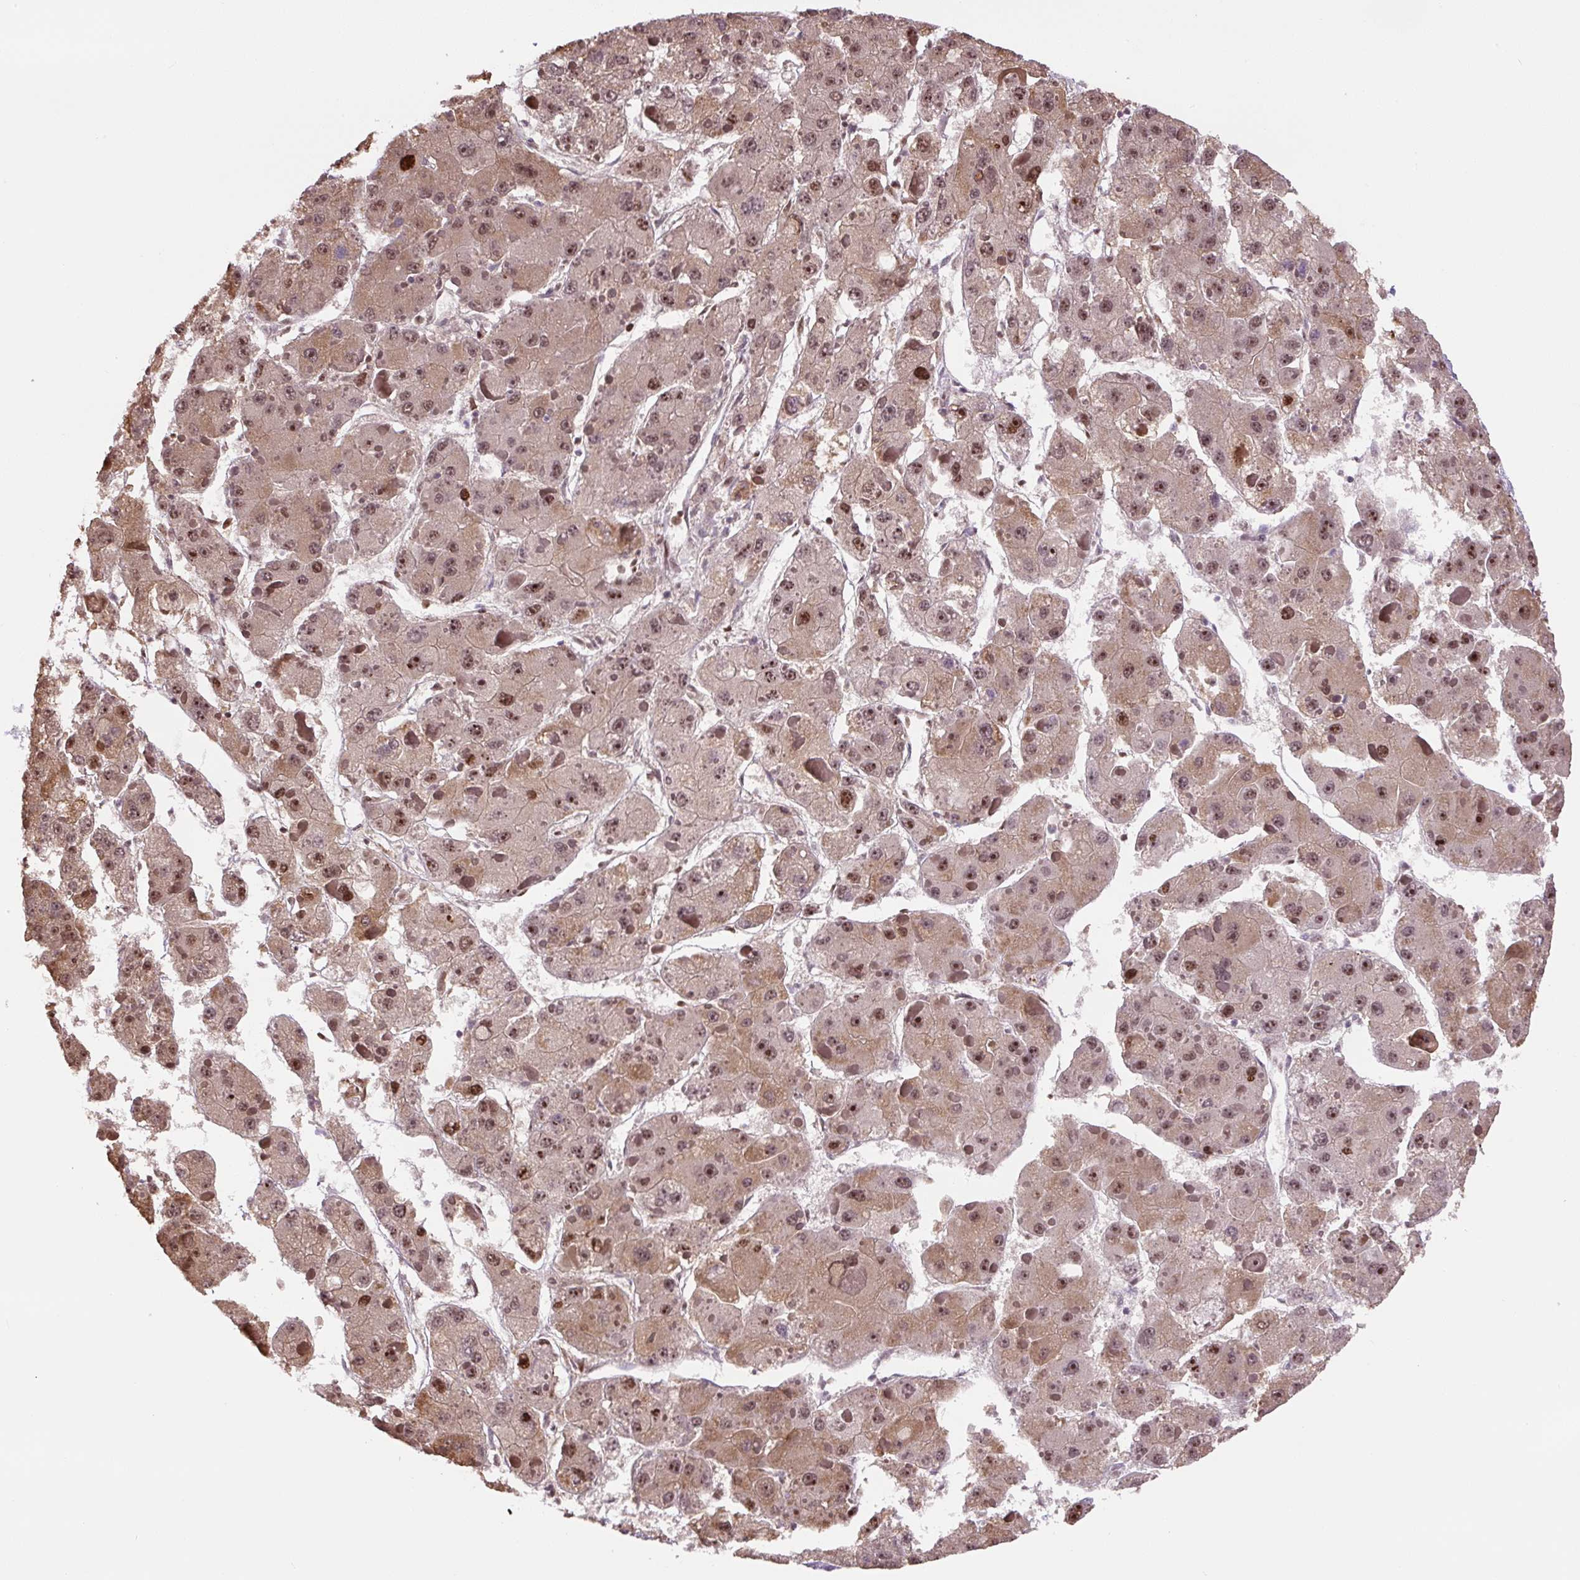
{"staining": {"intensity": "moderate", "quantity": ">75%", "location": "cytoplasmic/membranous,nuclear"}, "tissue": "liver cancer", "cell_type": "Tumor cells", "image_type": "cancer", "snomed": [{"axis": "morphology", "description": "Carcinoma, Hepatocellular, NOS"}, {"axis": "topography", "description": "Liver"}], "caption": "There is medium levels of moderate cytoplasmic/membranous and nuclear staining in tumor cells of liver cancer, as demonstrated by immunohistochemical staining (brown color).", "gene": "TAF1A", "patient": {"sex": "female", "age": 73}}